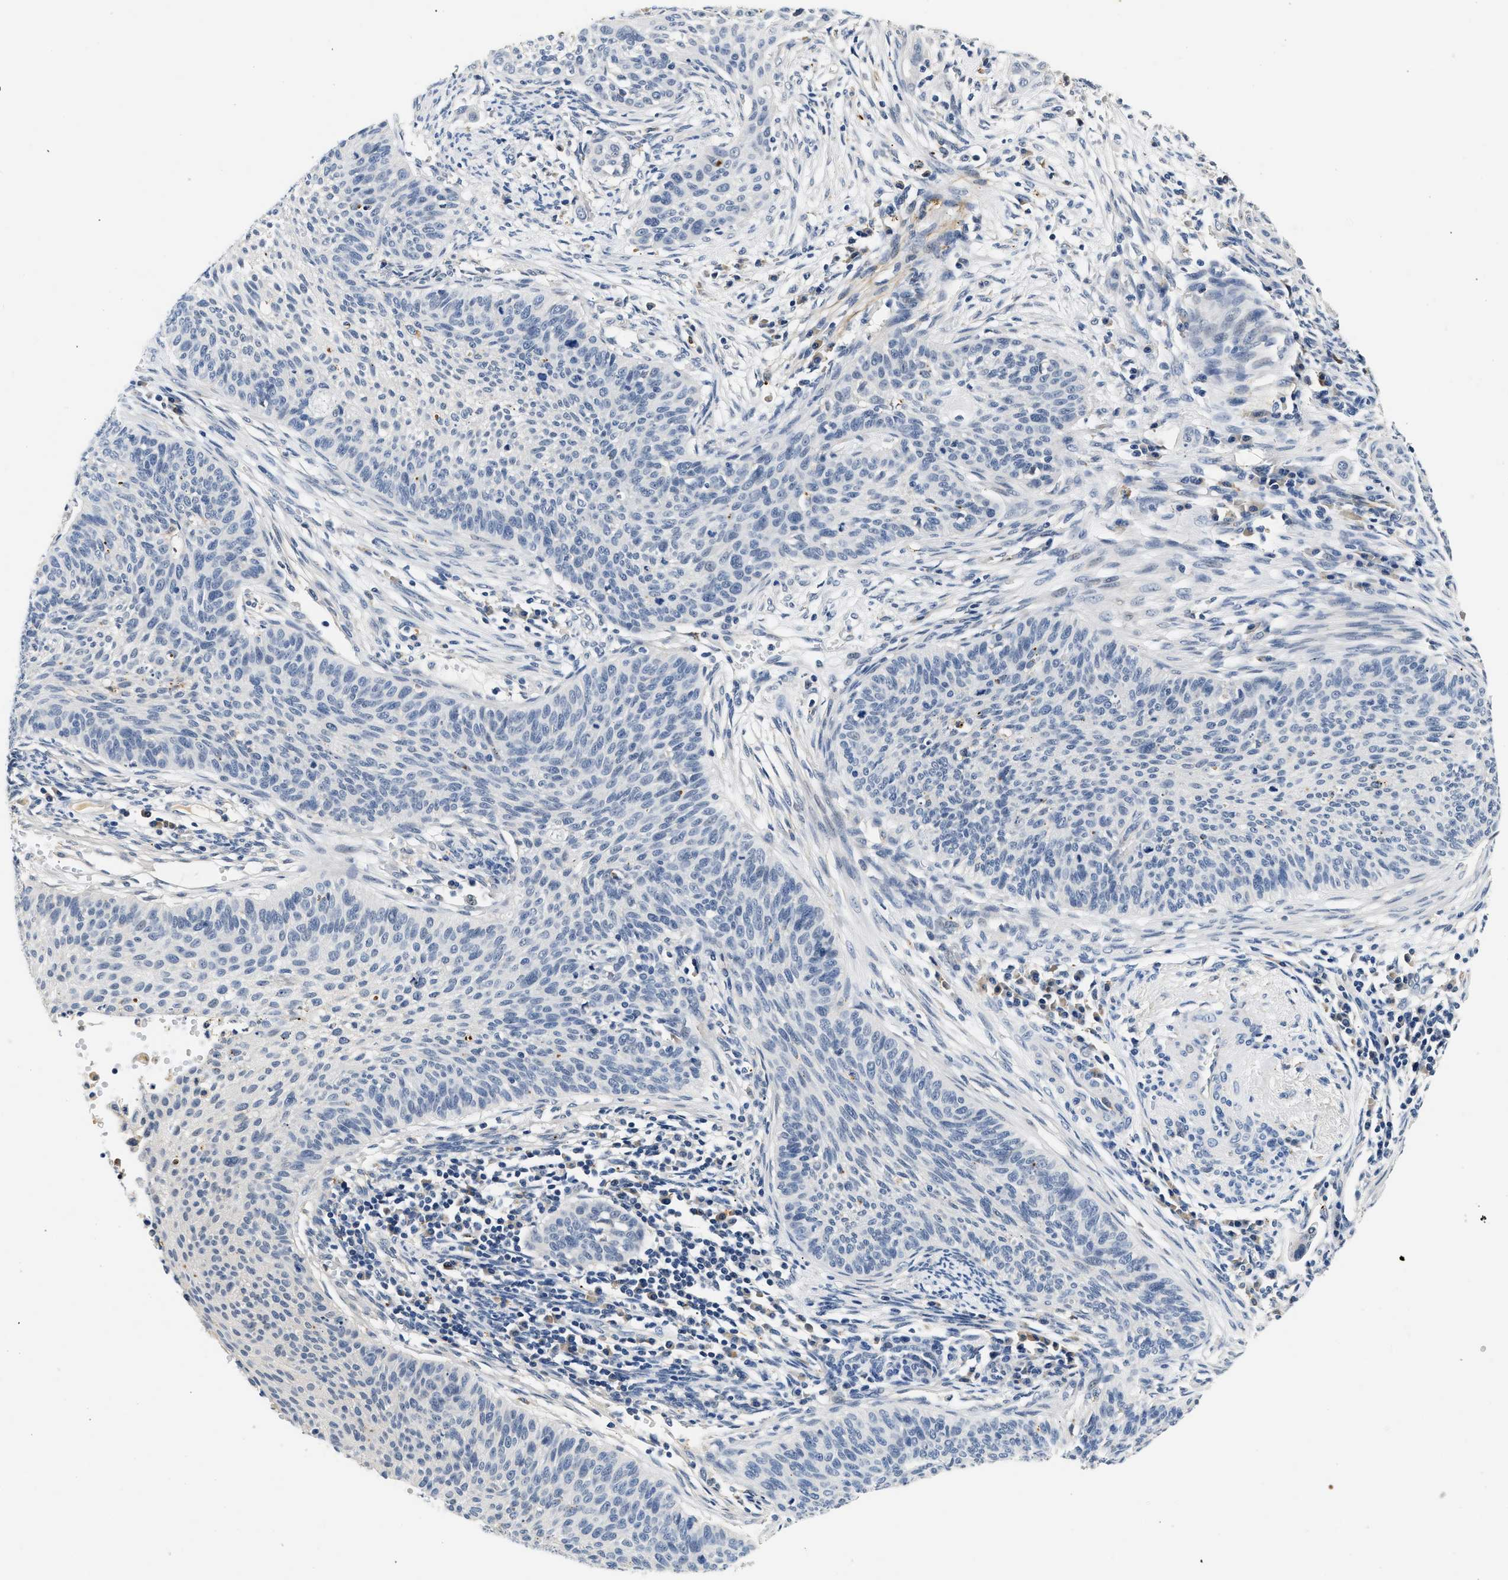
{"staining": {"intensity": "negative", "quantity": "none", "location": "none"}, "tissue": "cervical cancer", "cell_type": "Tumor cells", "image_type": "cancer", "snomed": [{"axis": "morphology", "description": "Squamous cell carcinoma, NOS"}, {"axis": "topography", "description": "Cervix"}], "caption": "IHC of cervical cancer shows no staining in tumor cells.", "gene": "MED22", "patient": {"sex": "female", "age": 70}}